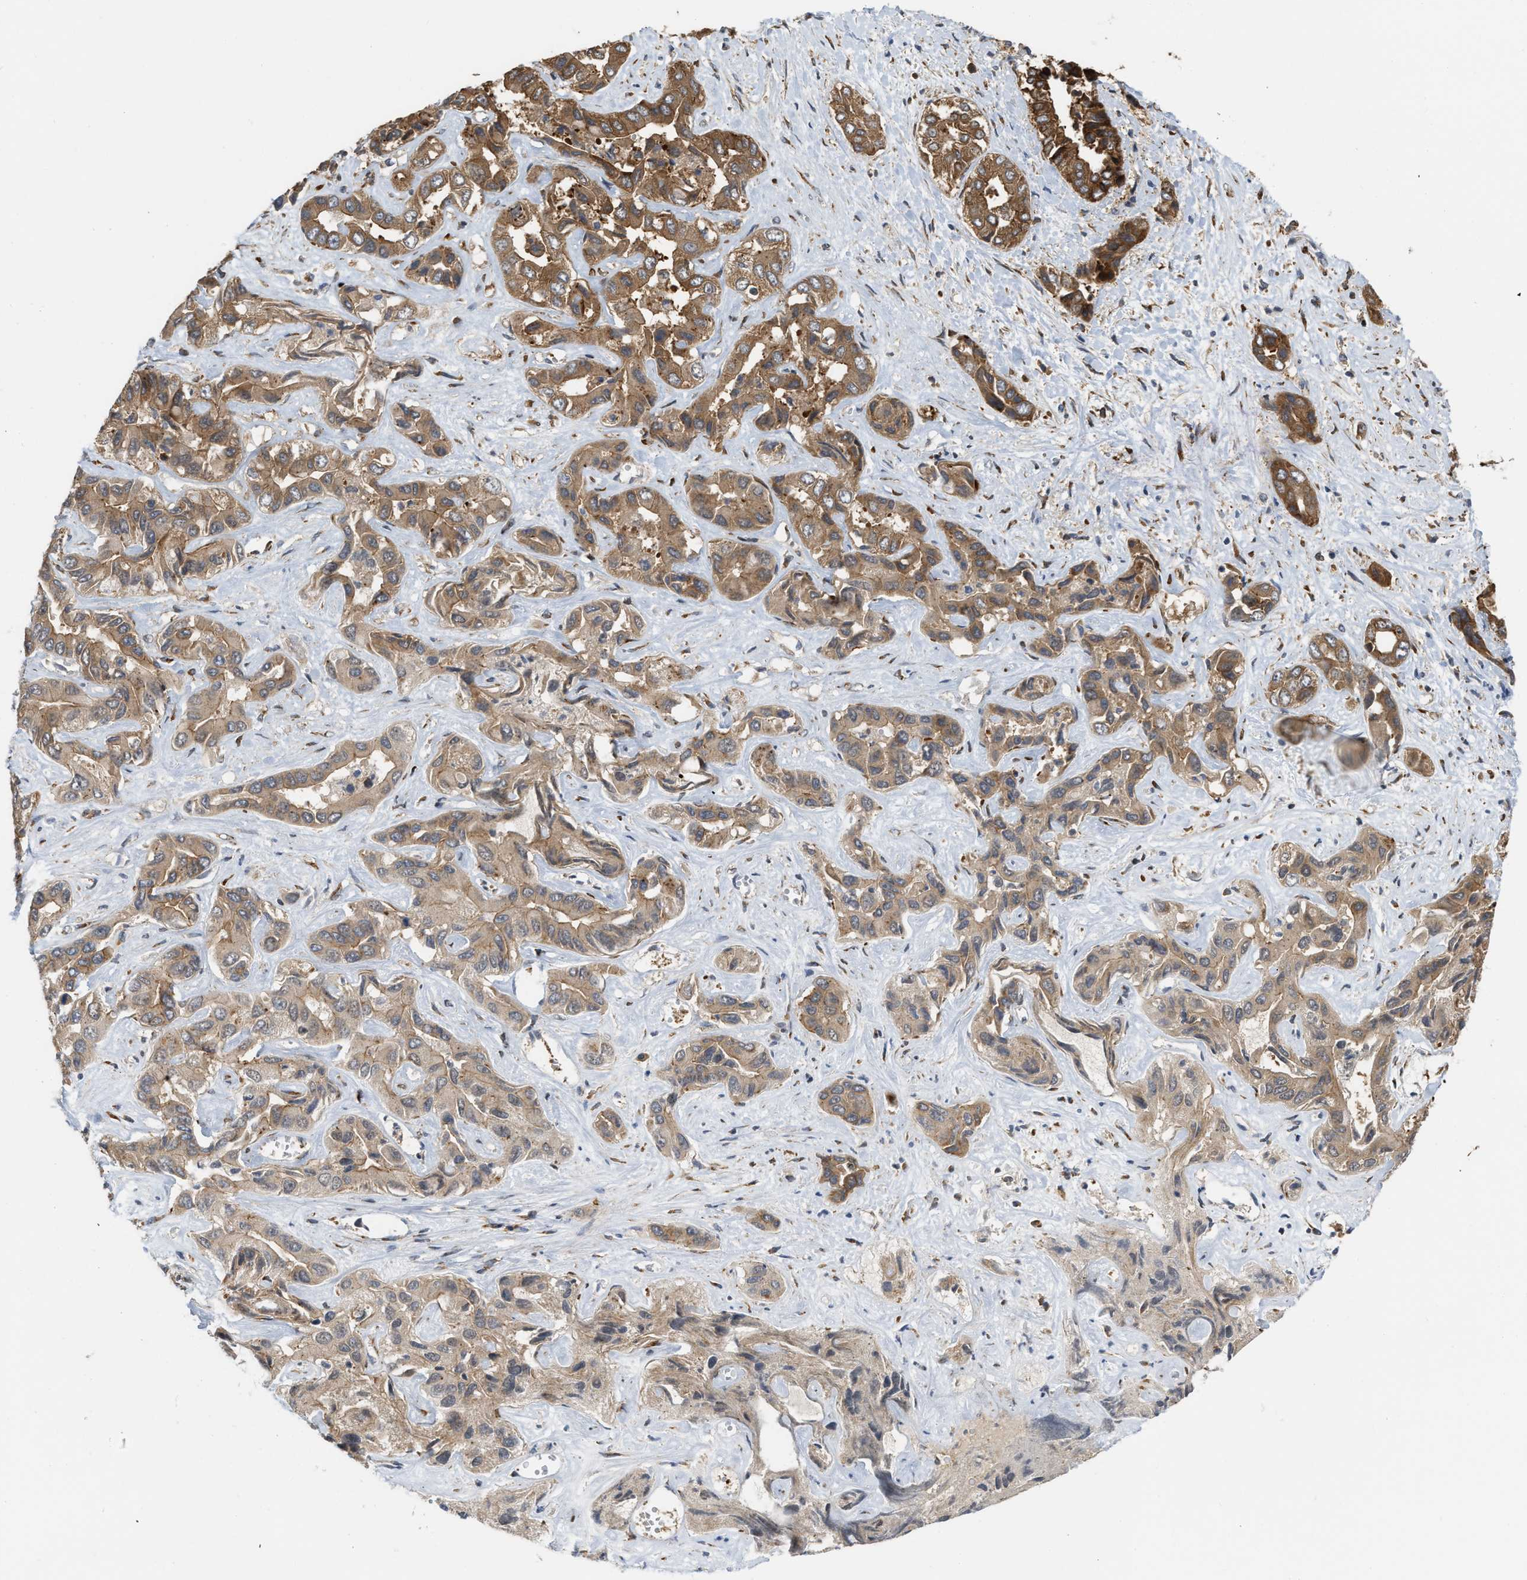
{"staining": {"intensity": "strong", "quantity": "<25%", "location": "cytoplasmic/membranous"}, "tissue": "liver cancer", "cell_type": "Tumor cells", "image_type": "cancer", "snomed": [{"axis": "morphology", "description": "Cholangiocarcinoma"}, {"axis": "topography", "description": "Liver"}], "caption": "Protein staining of liver cholangiocarcinoma tissue reveals strong cytoplasmic/membranous staining in approximately <25% of tumor cells.", "gene": "IQCE", "patient": {"sex": "female", "age": 52}}